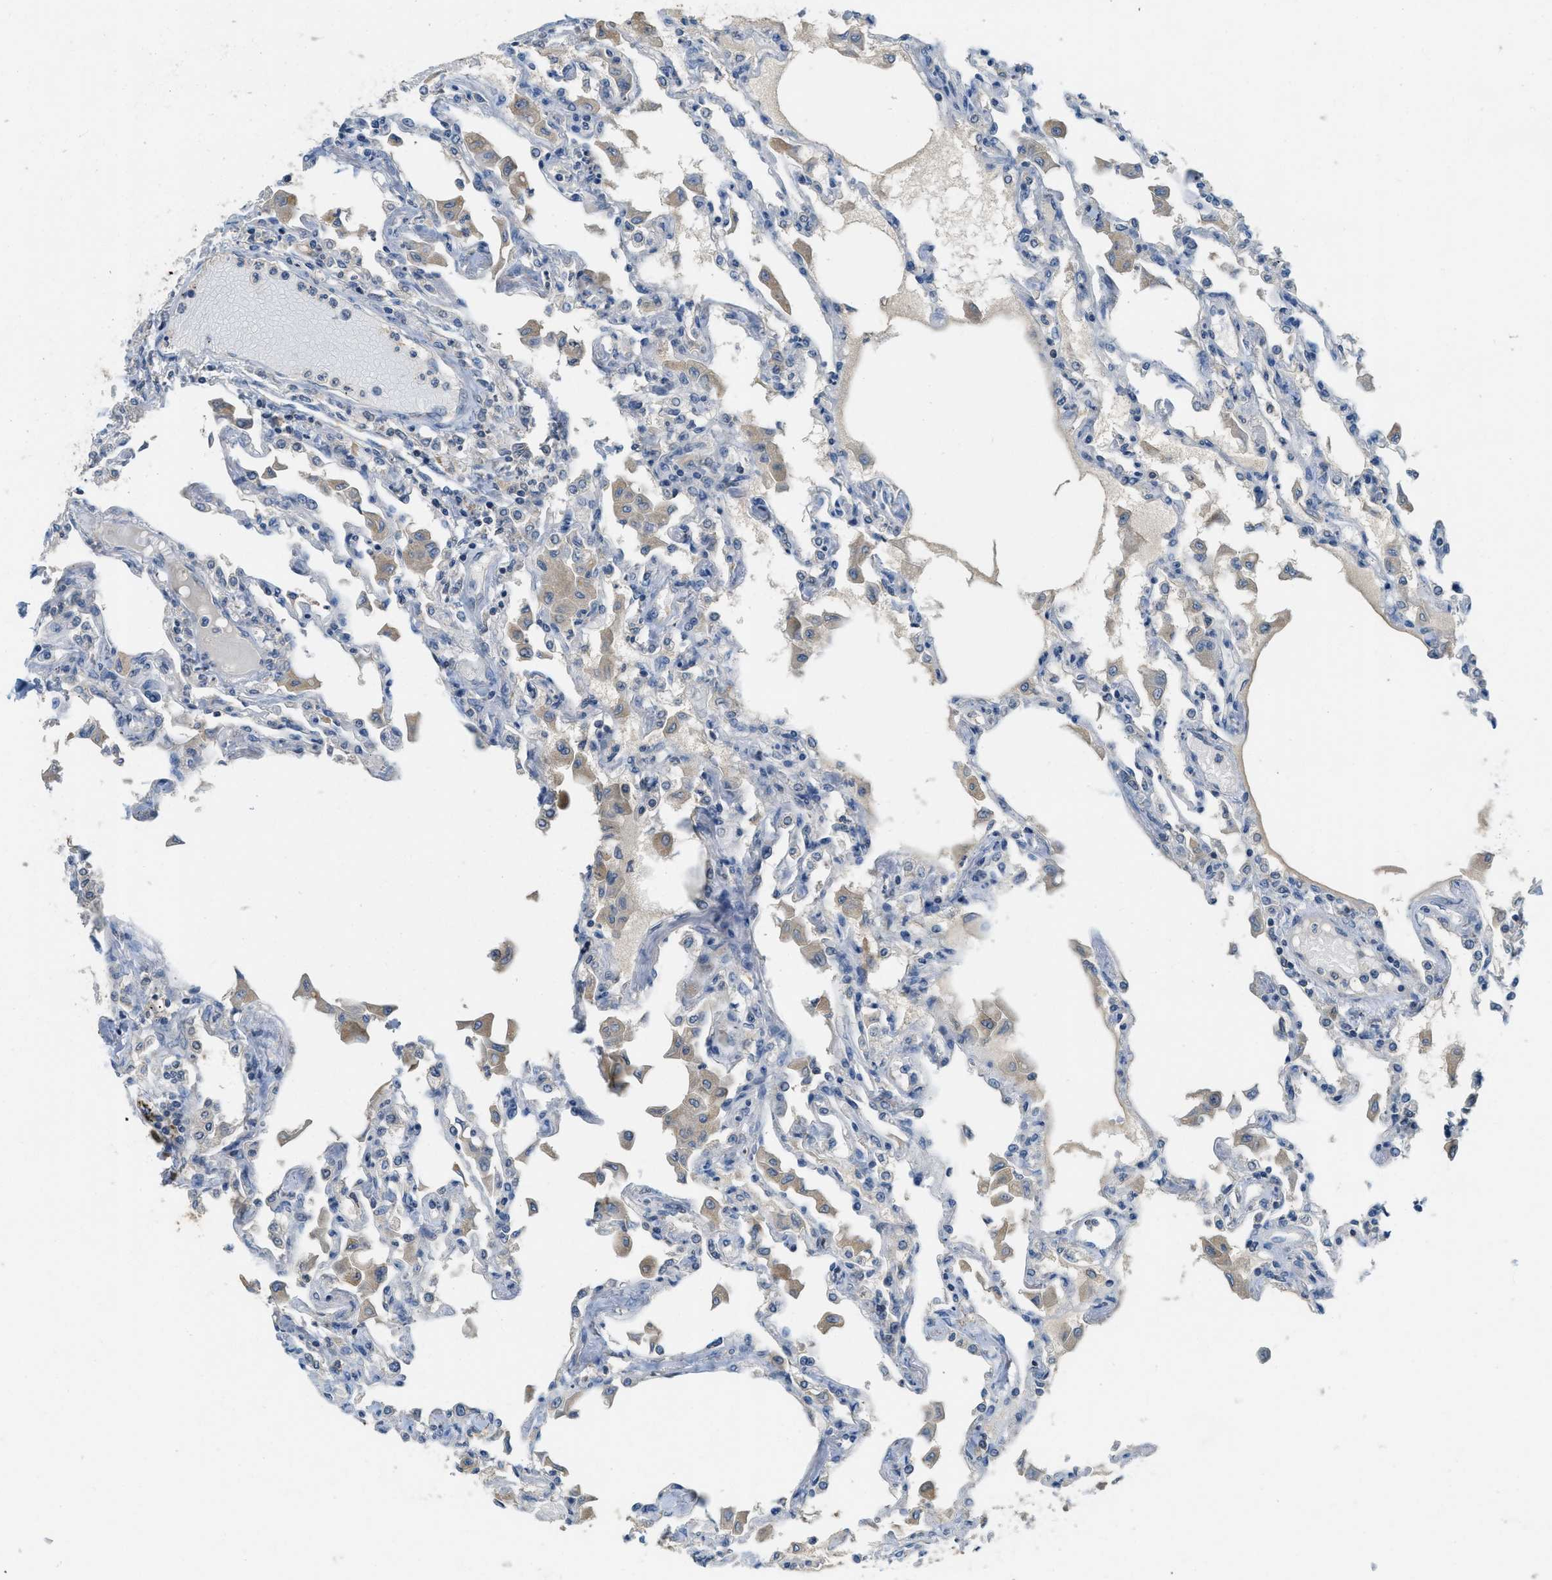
{"staining": {"intensity": "negative", "quantity": "none", "location": "none"}, "tissue": "lung", "cell_type": "Alveolar cells", "image_type": "normal", "snomed": [{"axis": "morphology", "description": "Normal tissue, NOS"}, {"axis": "topography", "description": "Bronchus"}, {"axis": "topography", "description": "Lung"}], "caption": "Lung was stained to show a protein in brown. There is no significant staining in alveolar cells. Brightfield microscopy of IHC stained with DAB (brown) and hematoxylin (blue), captured at high magnification.", "gene": "MIS18A", "patient": {"sex": "female", "age": 49}}